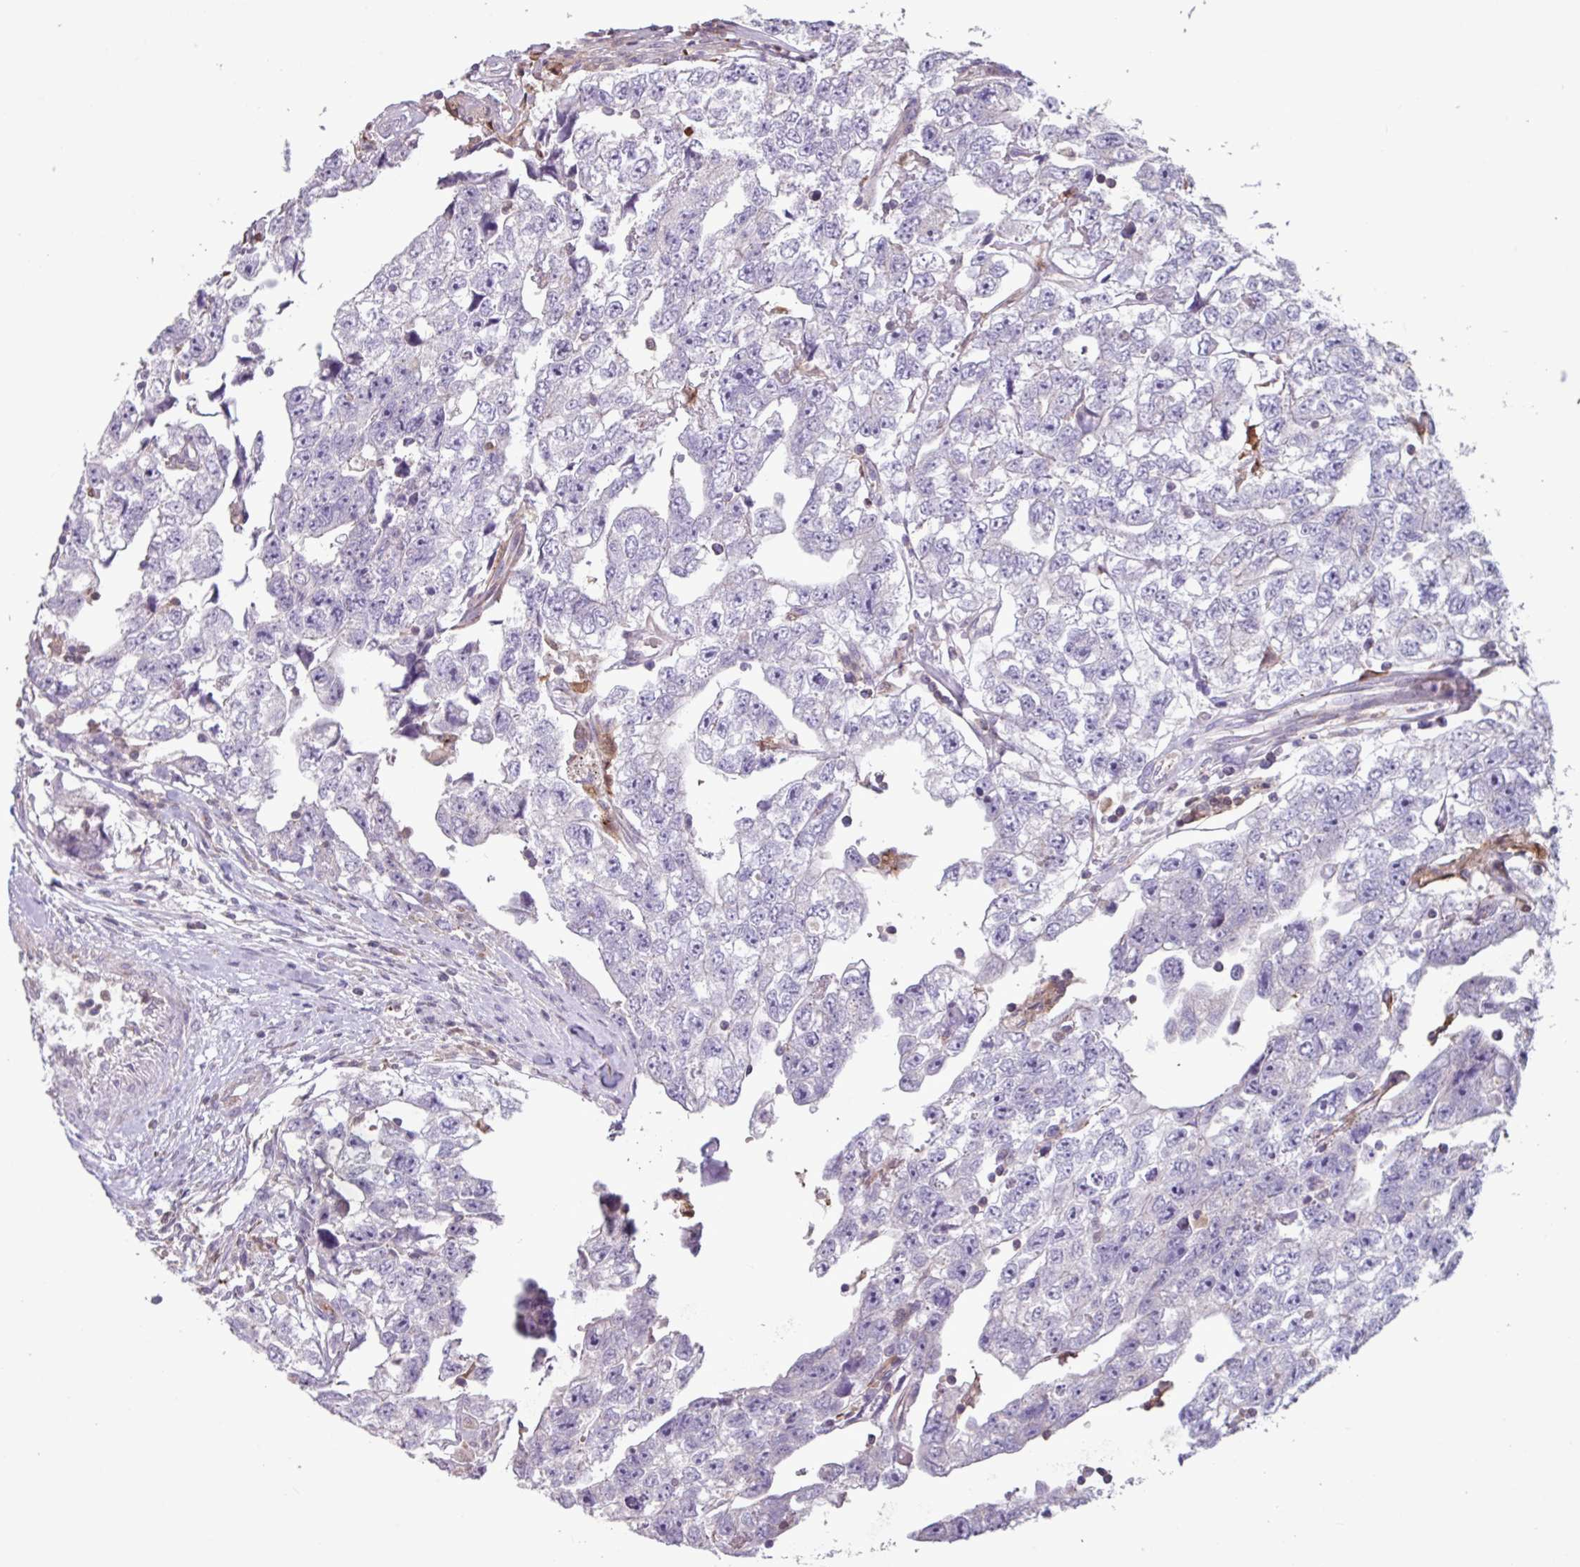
{"staining": {"intensity": "negative", "quantity": "none", "location": "none"}, "tissue": "testis cancer", "cell_type": "Tumor cells", "image_type": "cancer", "snomed": [{"axis": "morphology", "description": "Carcinoma, Embryonal, NOS"}, {"axis": "topography", "description": "Testis"}], "caption": "The photomicrograph displays no significant staining in tumor cells of embryonal carcinoma (testis).", "gene": "SEC61G", "patient": {"sex": "male", "age": 22}}